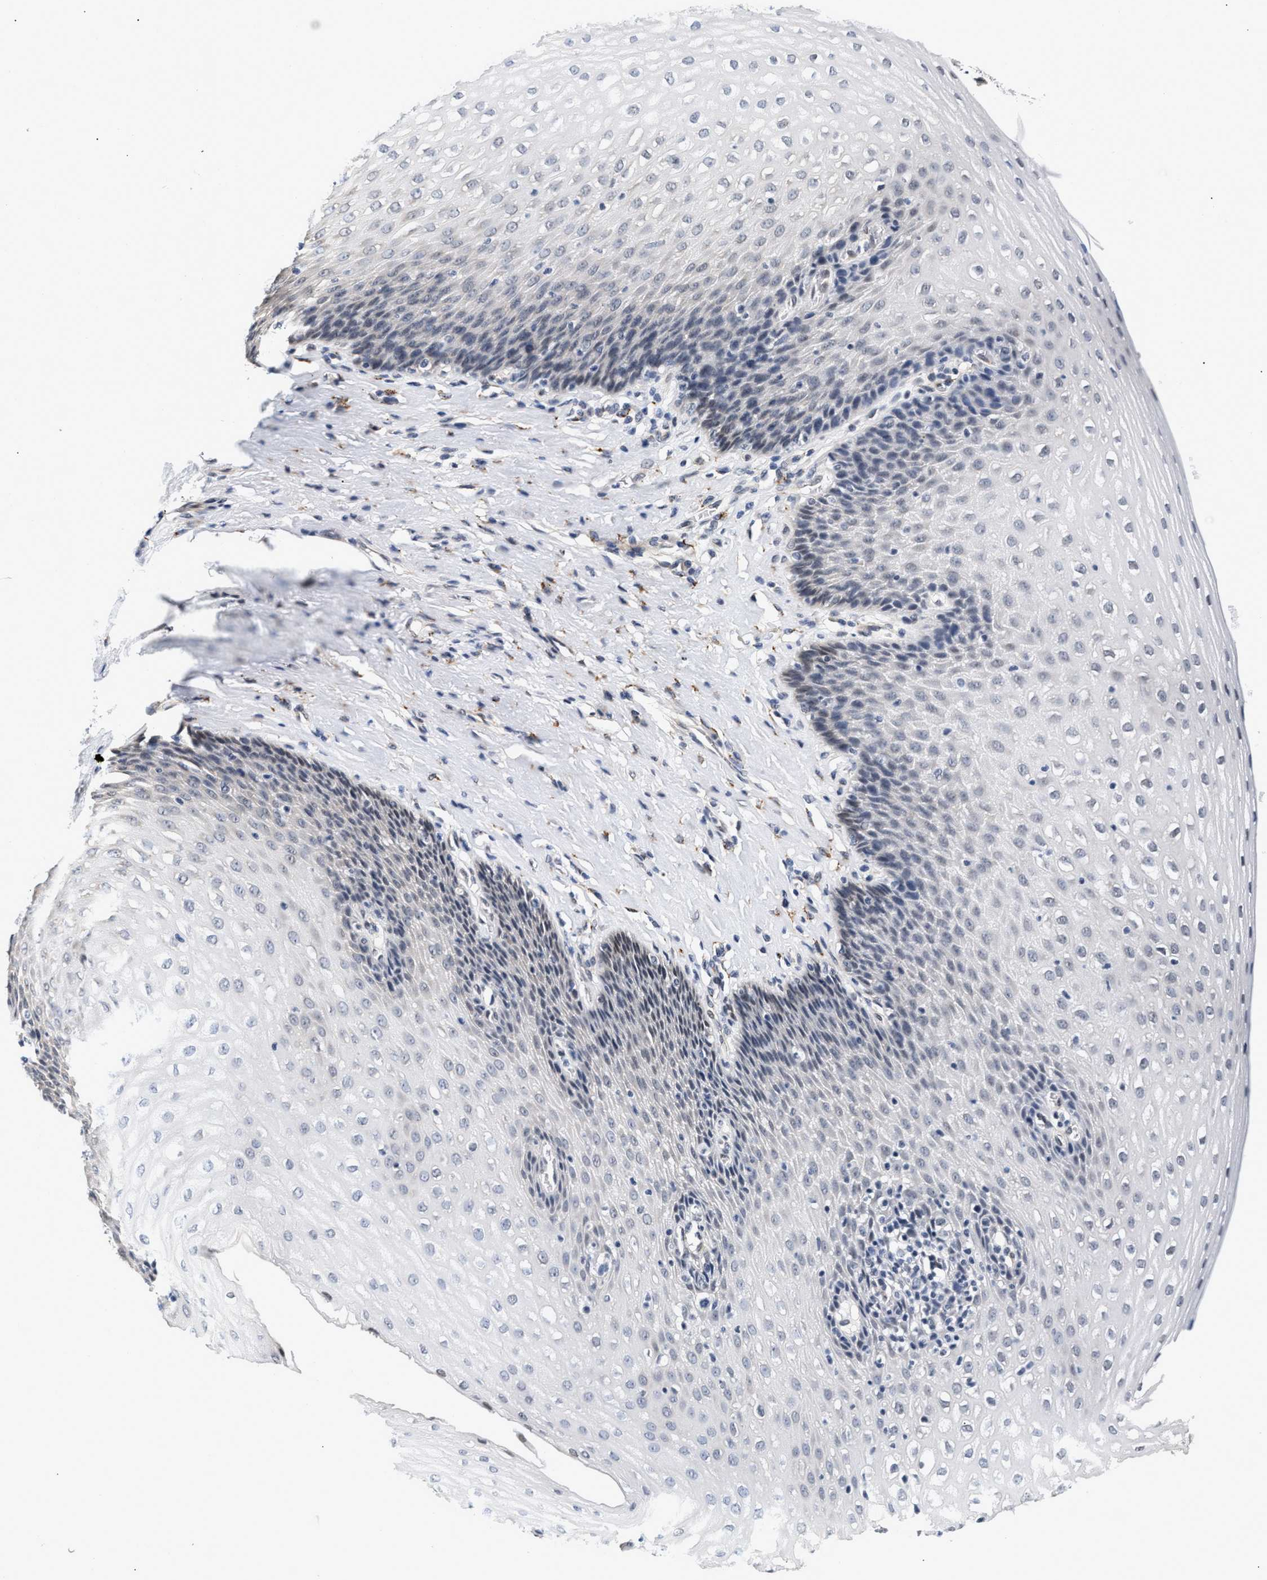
{"staining": {"intensity": "moderate", "quantity": "<25%", "location": "nuclear"}, "tissue": "esophagus", "cell_type": "Squamous epithelial cells", "image_type": "normal", "snomed": [{"axis": "morphology", "description": "Normal tissue, NOS"}, {"axis": "topography", "description": "Esophagus"}], "caption": "The histopathology image reveals immunohistochemical staining of normal esophagus. There is moderate nuclear staining is appreciated in about <25% of squamous epithelial cells.", "gene": "THOC1", "patient": {"sex": "female", "age": 61}}